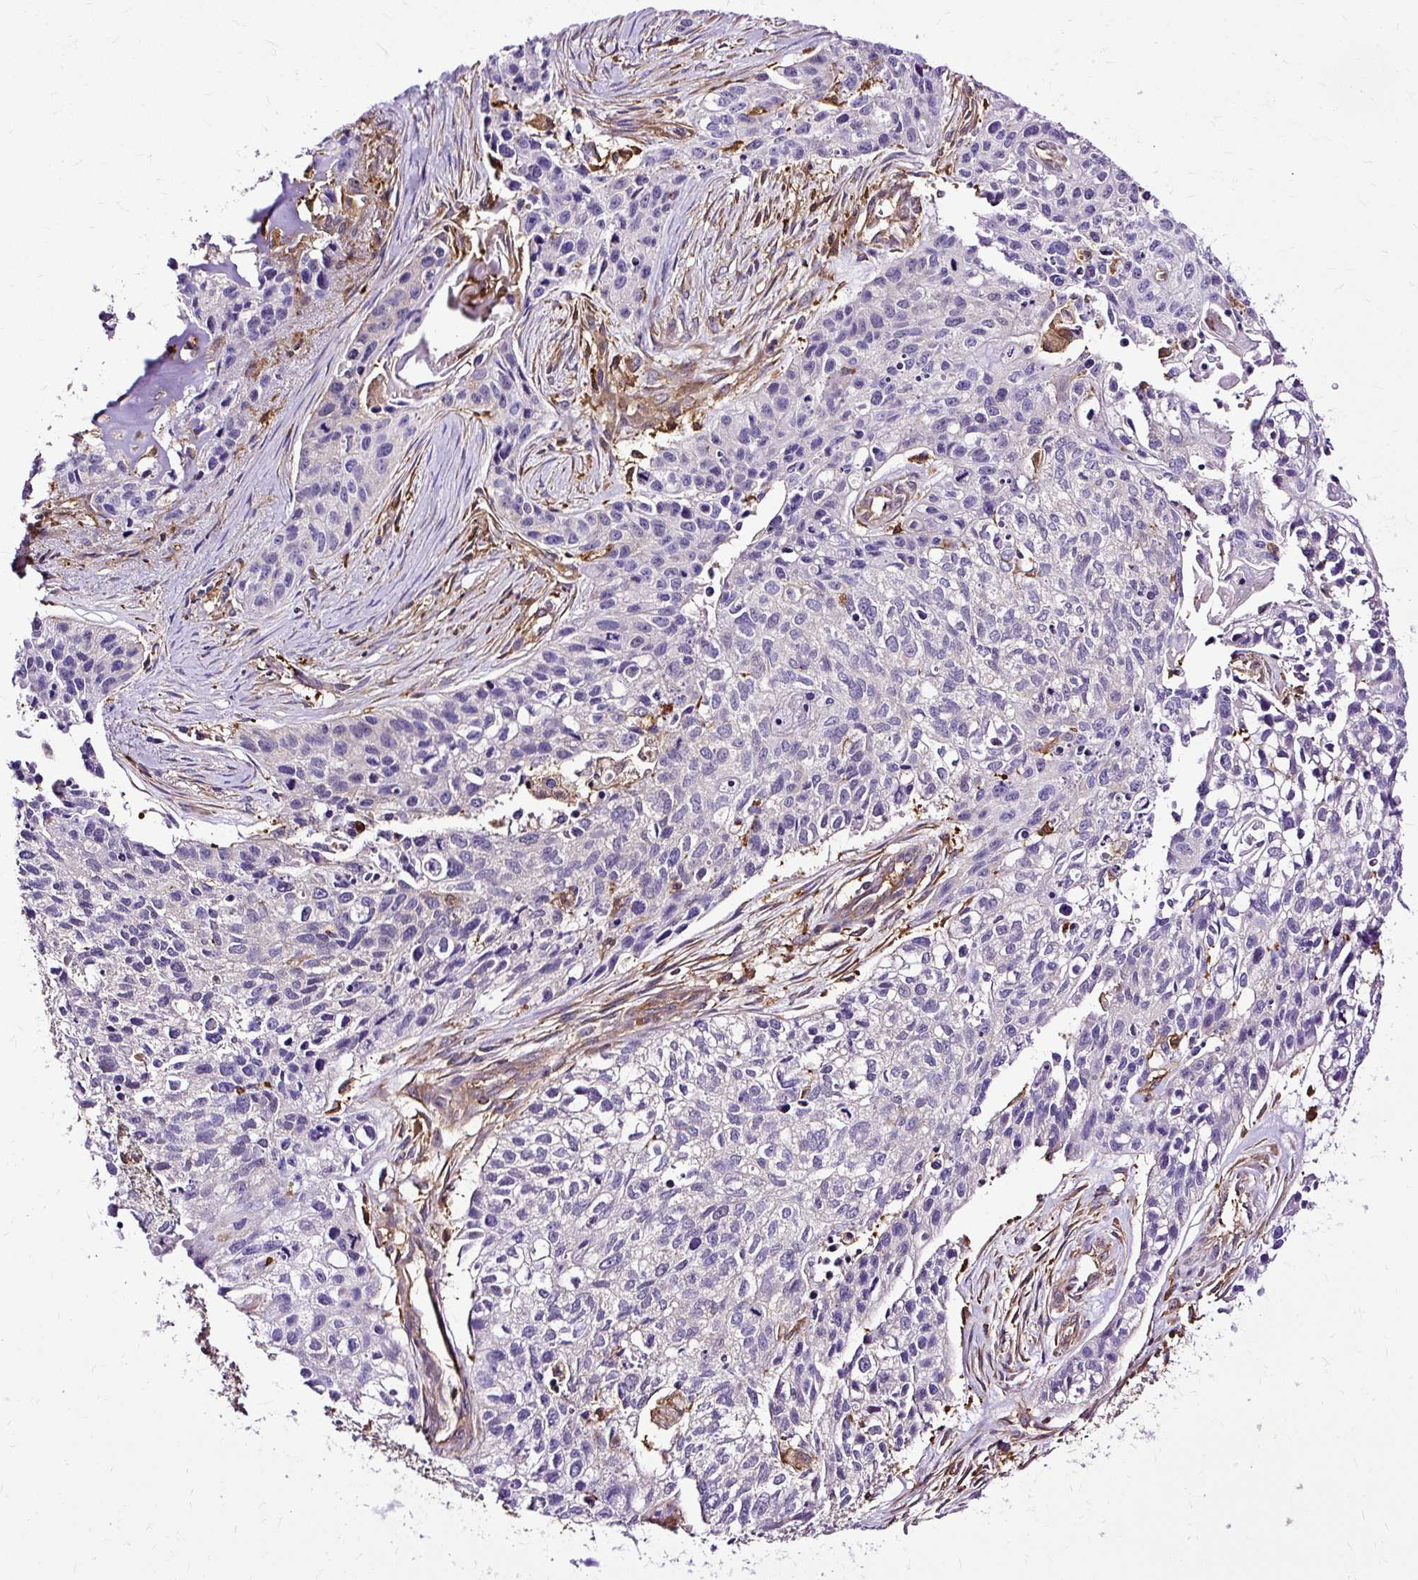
{"staining": {"intensity": "negative", "quantity": "none", "location": "none"}, "tissue": "lung cancer", "cell_type": "Tumor cells", "image_type": "cancer", "snomed": [{"axis": "morphology", "description": "Squamous cell carcinoma, NOS"}, {"axis": "topography", "description": "Lung"}], "caption": "Tumor cells are negative for protein expression in human lung squamous cell carcinoma.", "gene": "TWF2", "patient": {"sex": "male", "age": 74}}